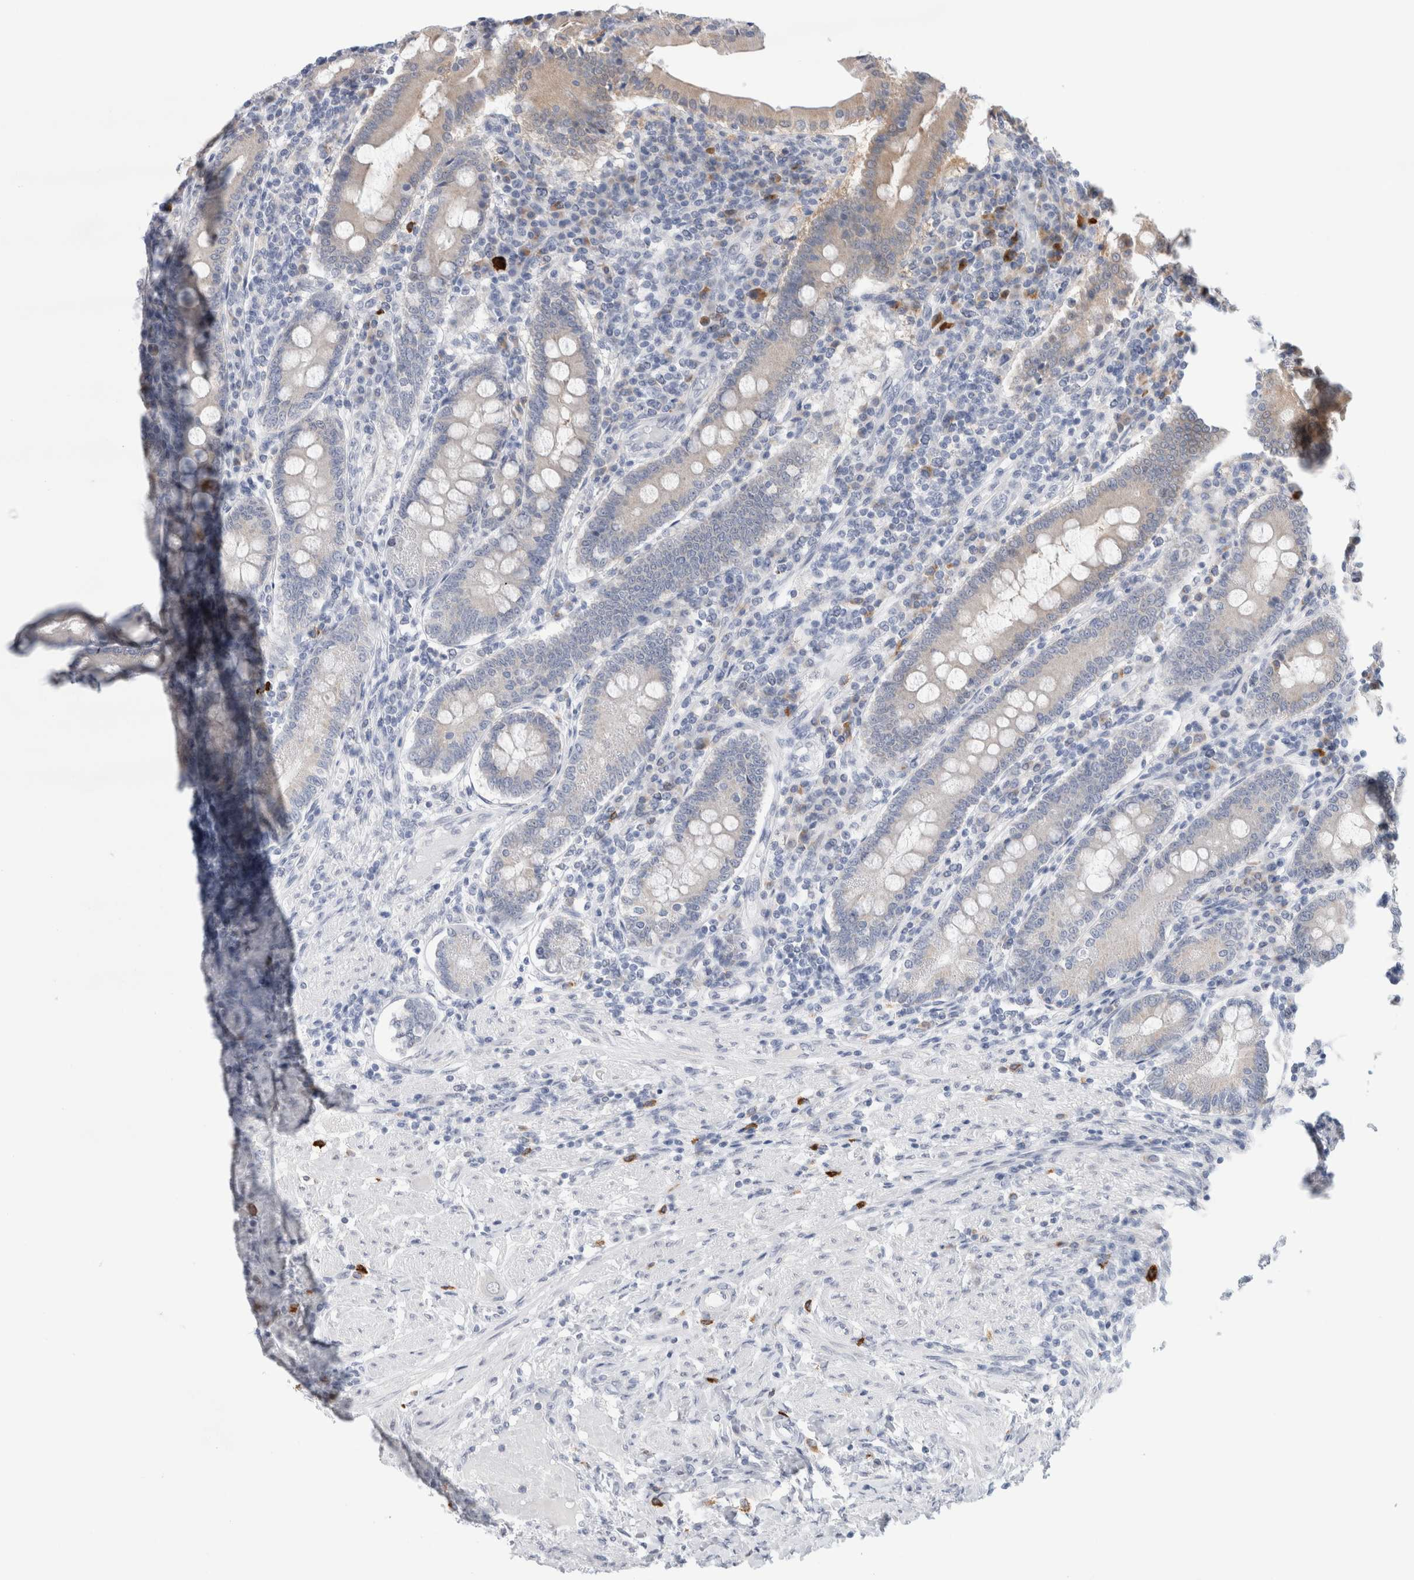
{"staining": {"intensity": "moderate", "quantity": "25%-75%", "location": "cytoplasmic/membranous"}, "tissue": "duodenum", "cell_type": "Glandular cells", "image_type": "normal", "snomed": [{"axis": "morphology", "description": "Normal tissue, NOS"}, {"axis": "morphology", "description": "Adenocarcinoma, NOS"}, {"axis": "topography", "description": "Pancreas"}, {"axis": "topography", "description": "Duodenum"}], "caption": "DAB (3,3'-diaminobenzidine) immunohistochemical staining of unremarkable human duodenum shows moderate cytoplasmic/membranous protein expression in approximately 25%-75% of glandular cells.", "gene": "SLC22A12", "patient": {"sex": "male", "age": 50}}